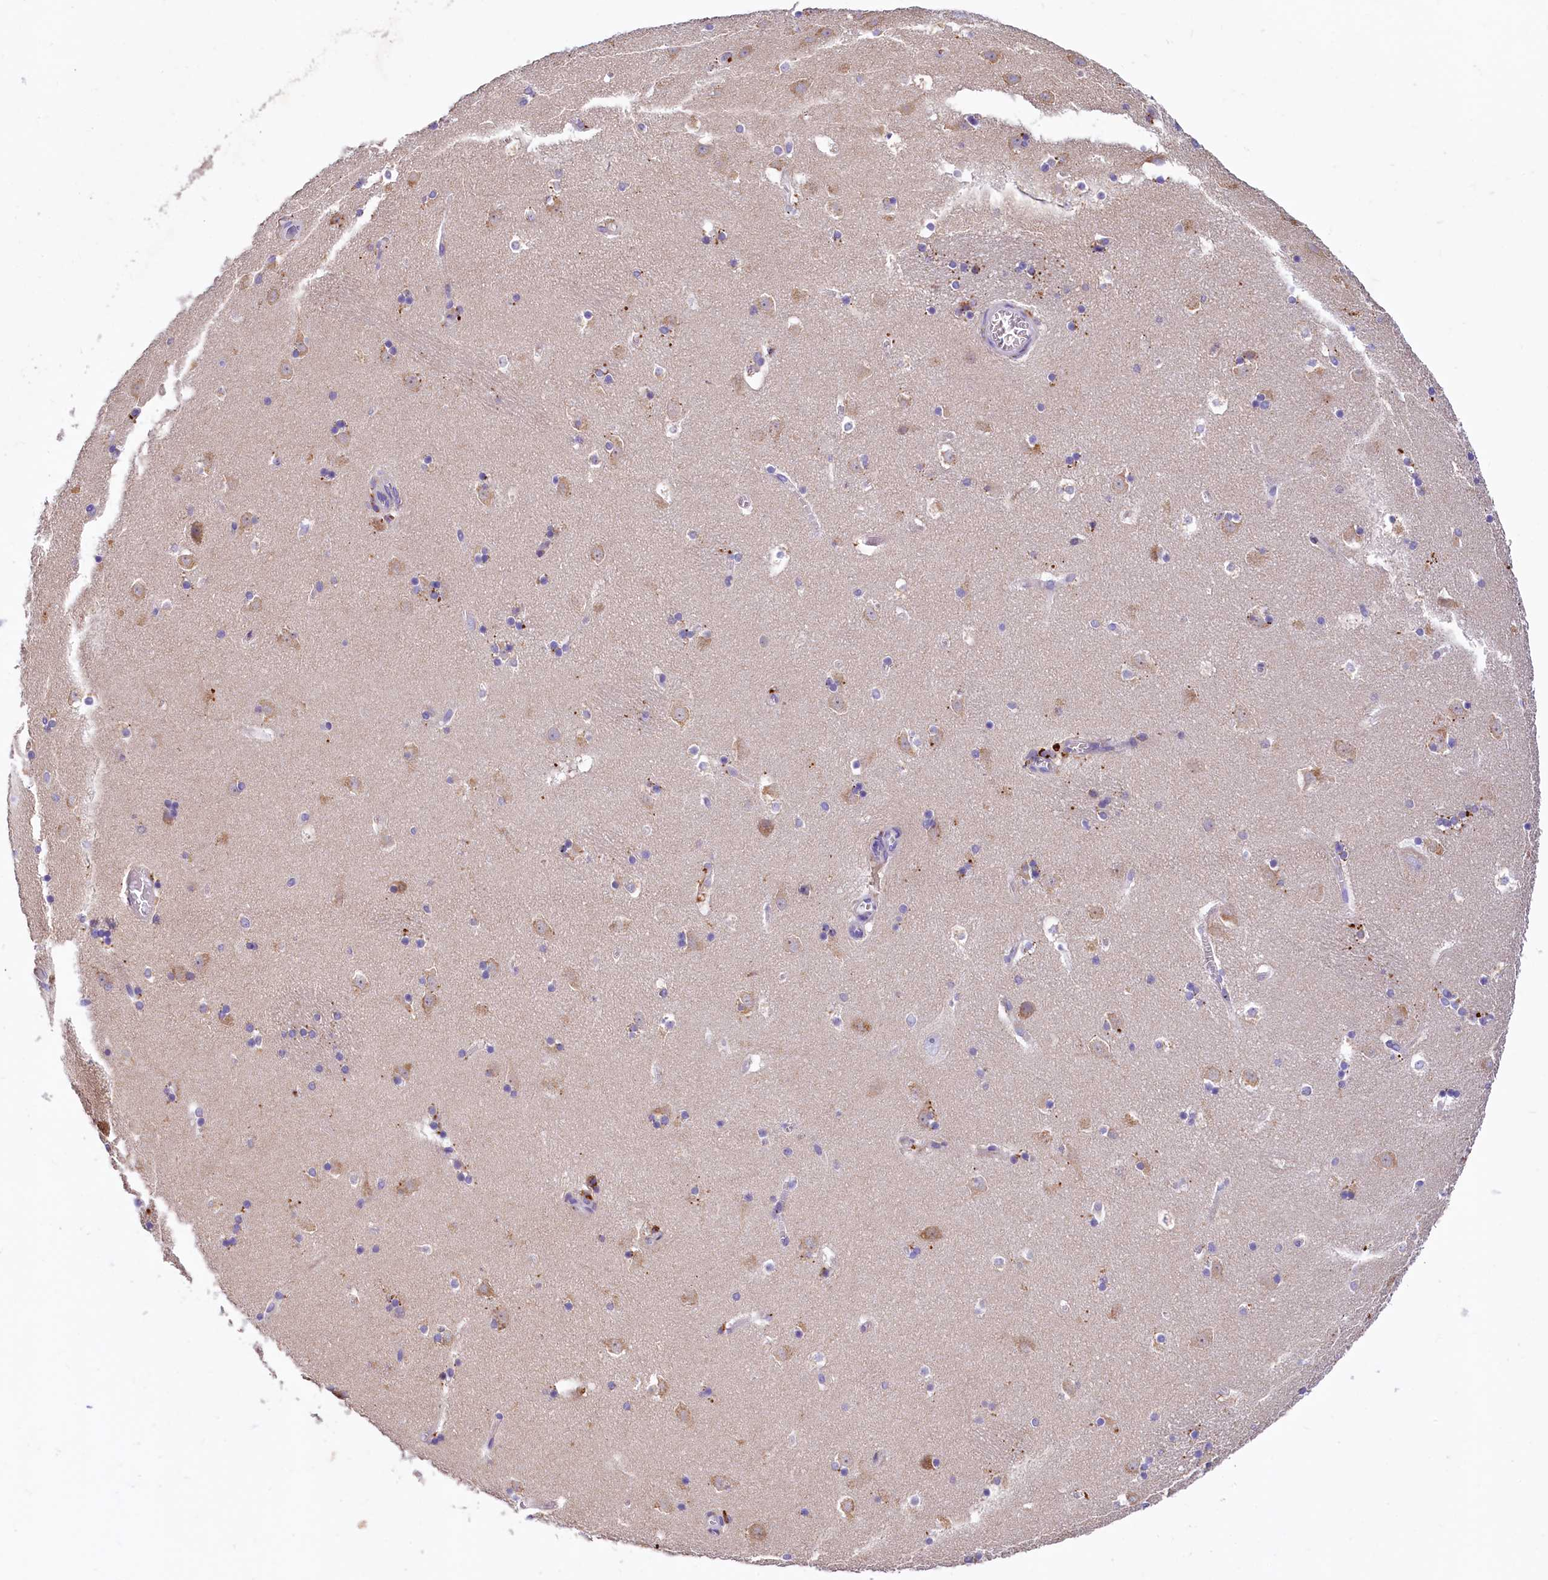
{"staining": {"intensity": "negative", "quantity": "none", "location": "none"}, "tissue": "caudate", "cell_type": "Glial cells", "image_type": "normal", "snomed": [{"axis": "morphology", "description": "Normal tissue, NOS"}, {"axis": "topography", "description": "Lateral ventricle wall"}], "caption": "High magnification brightfield microscopy of unremarkable caudate stained with DAB (brown) and counterstained with hematoxylin (blue): glial cells show no significant staining.", "gene": "HPS6", "patient": {"sex": "male", "age": 45}}